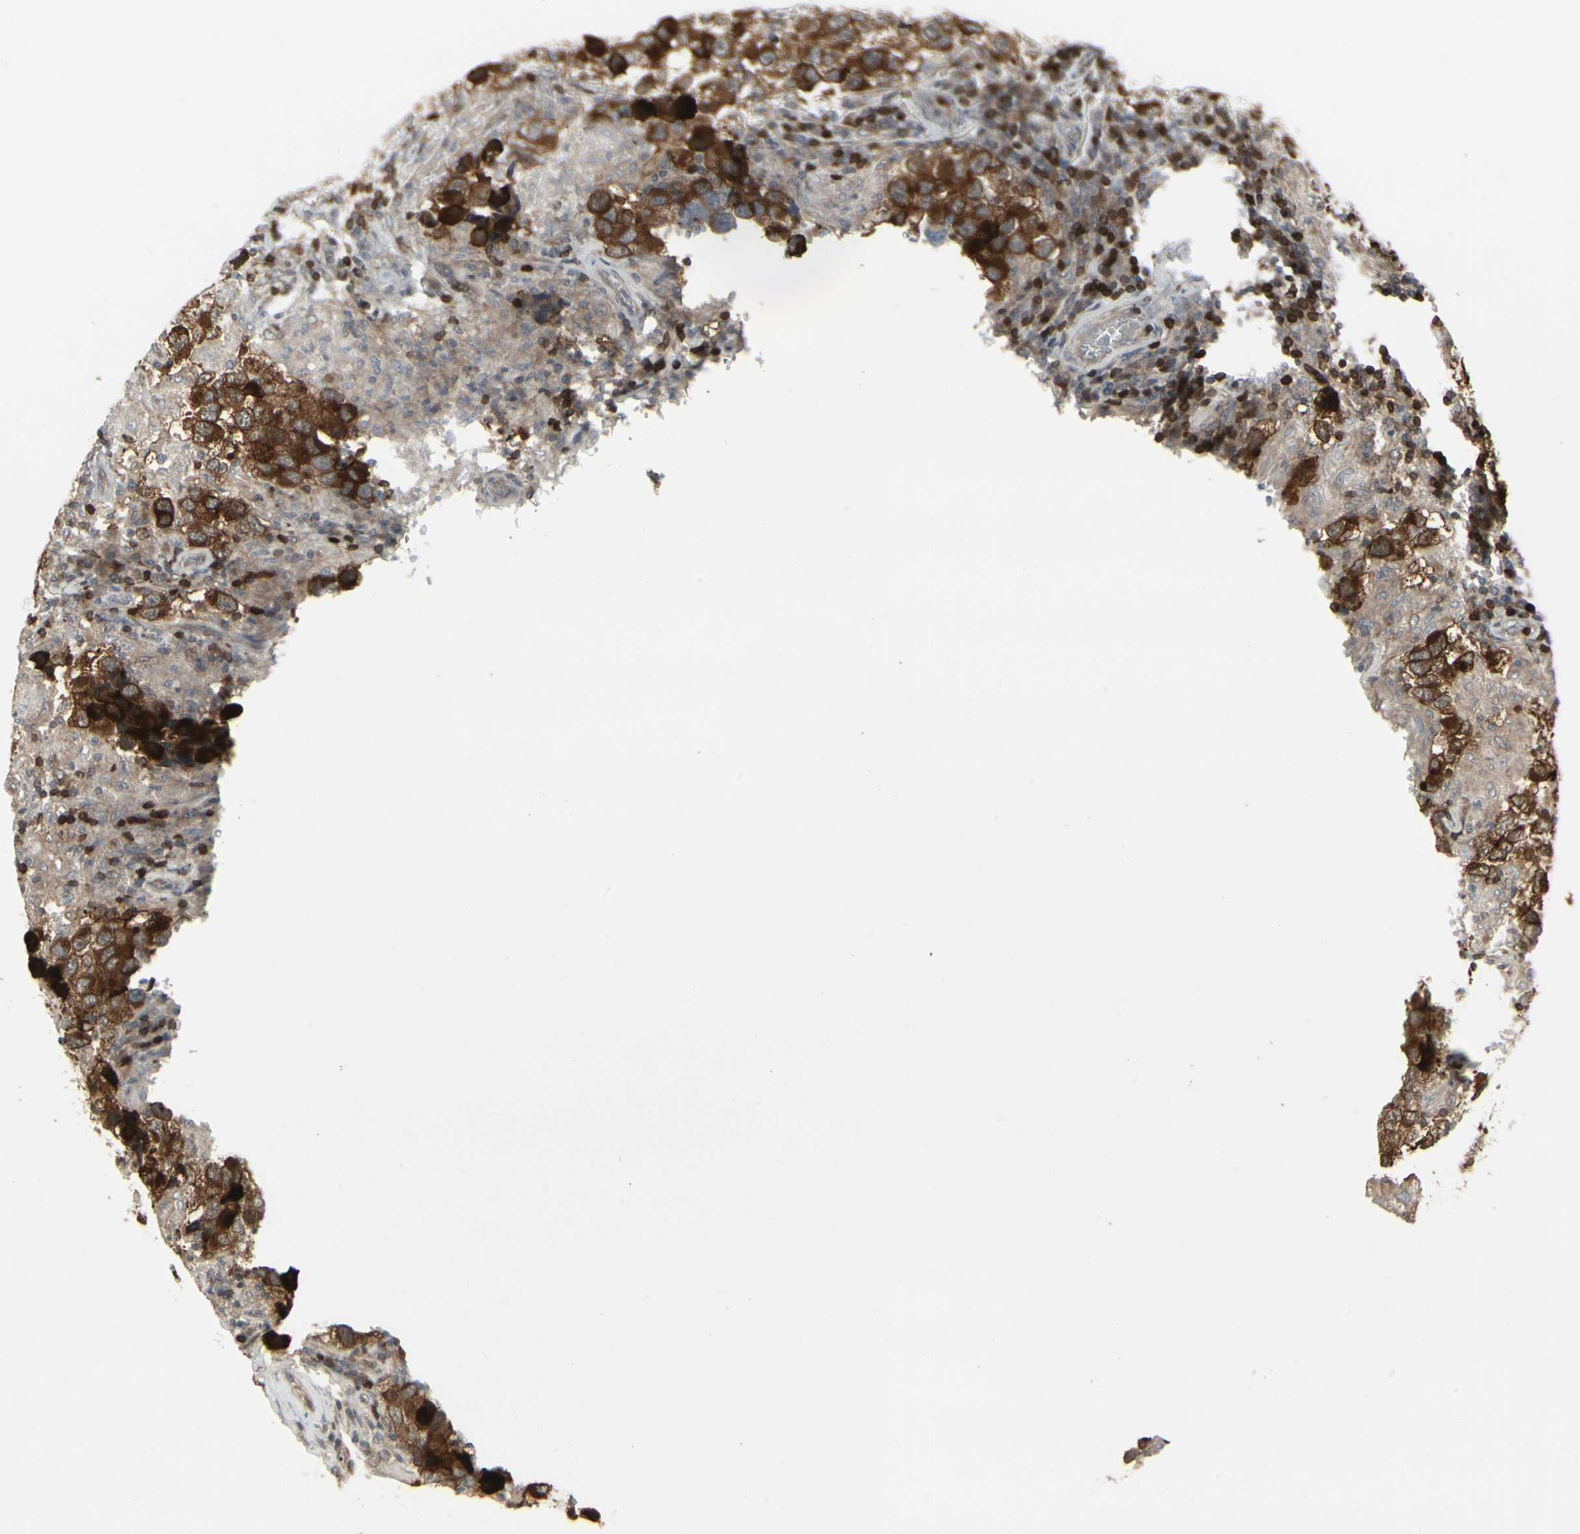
{"staining": {"intensity": "strong", "quantity": ">75%", "location": "cytoplasmic/membranous"}, "tissue": "testis cancer", "cell_type": "Tumor cells", "image_type": "cancer", "snomed": [{"axis": "morphology", "description": "Carcinoma, Embryonal, NOS"}, {"axis": "topography", "description": "Testis"}], "caption": "This is an image of immunohistochemistry staining of testis embryonal carcinoma, which shows strong expression in the cytoplasmic/membranous of tumor cells.", "gene": "IGFBP6", "patient": {"sex": "male", "age": 21}}